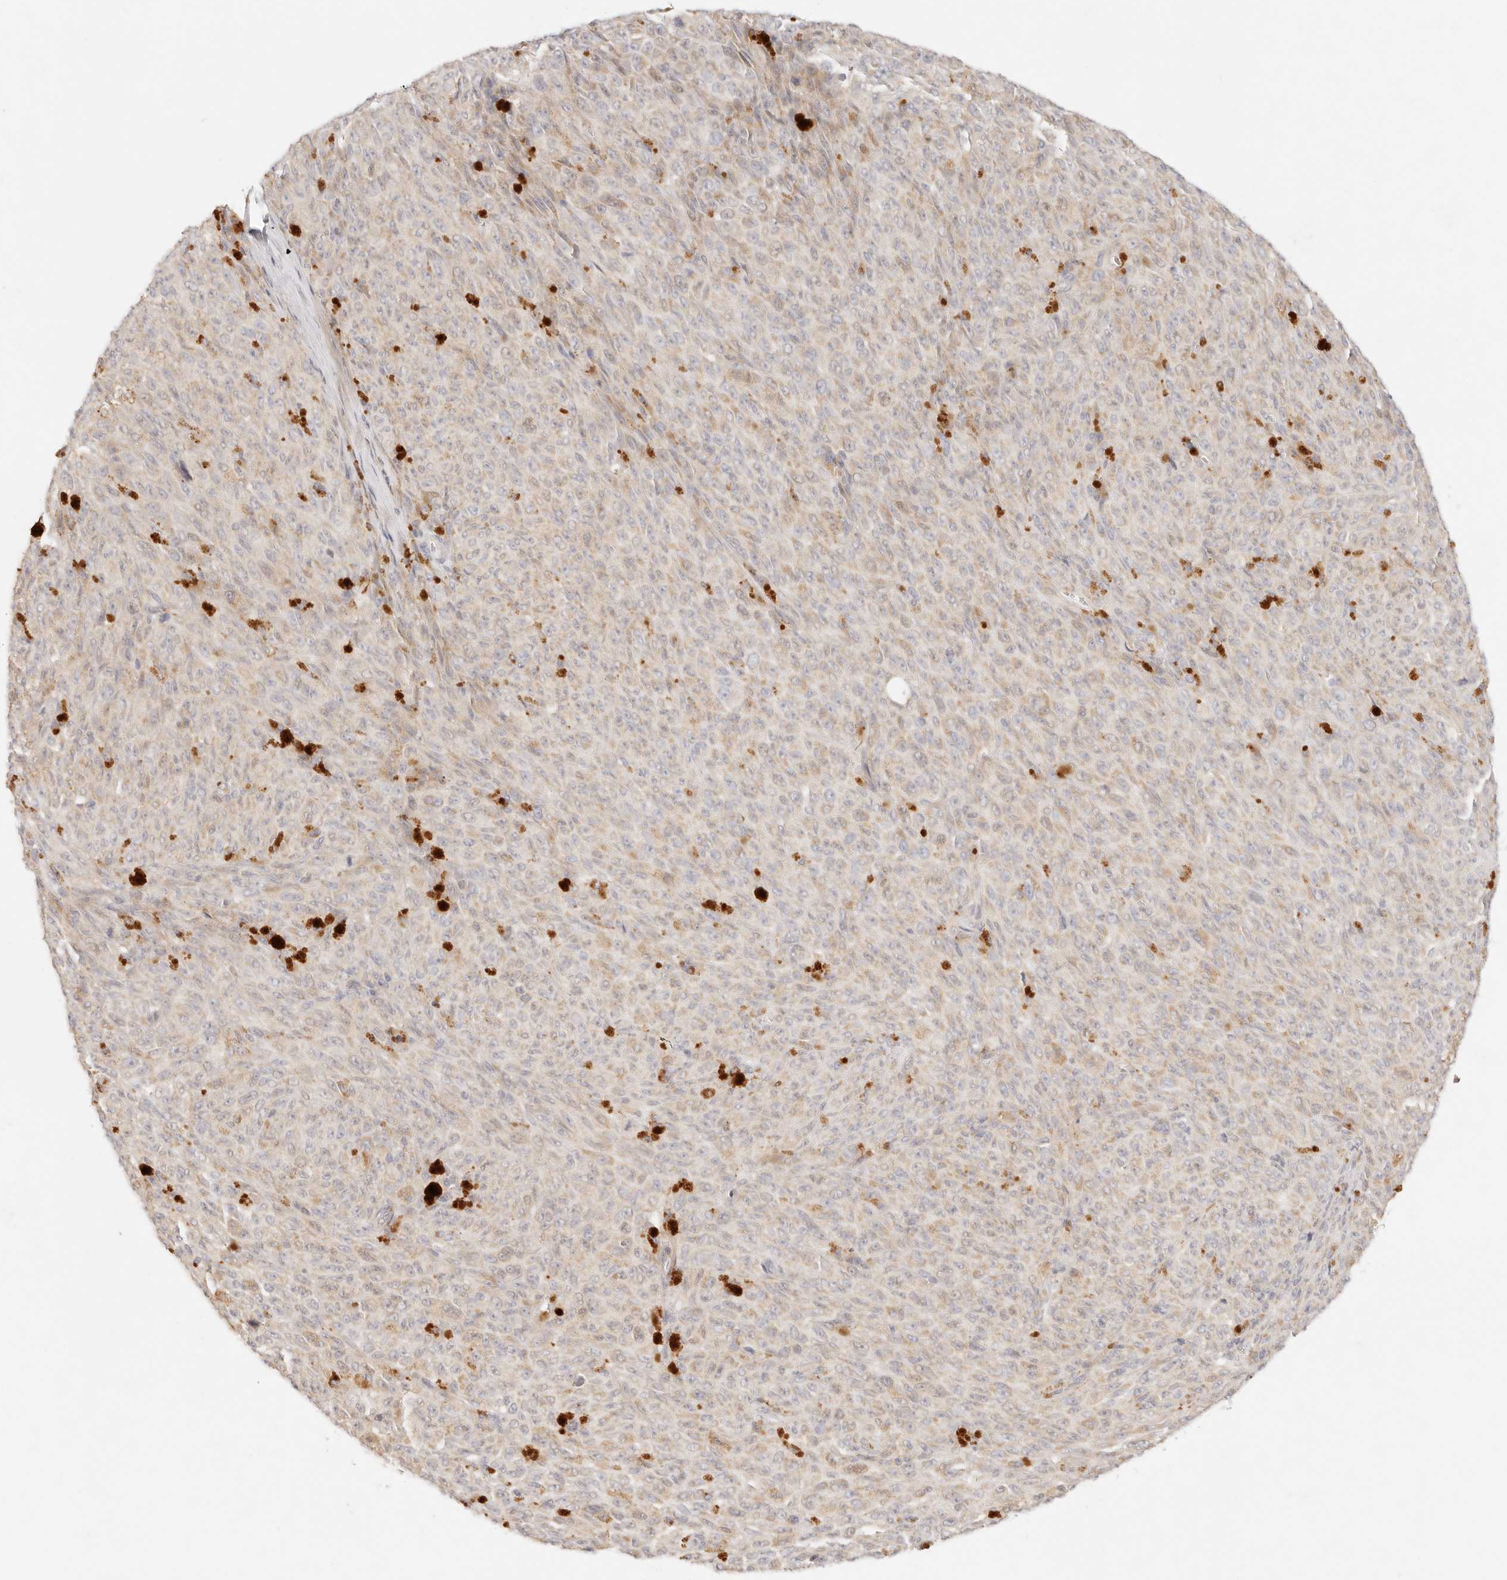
{"staining": {"intensity": "negative", "quantity": "none", "location": "none"}, "tissue": "melanoma", "cell_type": "Tumor cells", "image_type": "cancer", "snomed": [{"axis": "morphology", "description": "Malignant melanoma, NOS"}, {"axis": "topography", "description": "Skin"}], "caption": "Tumor cells show no significant protein positivity in melanoma.", "gene": "GPR156", "patient": {"sex": "female", "age": 82}}